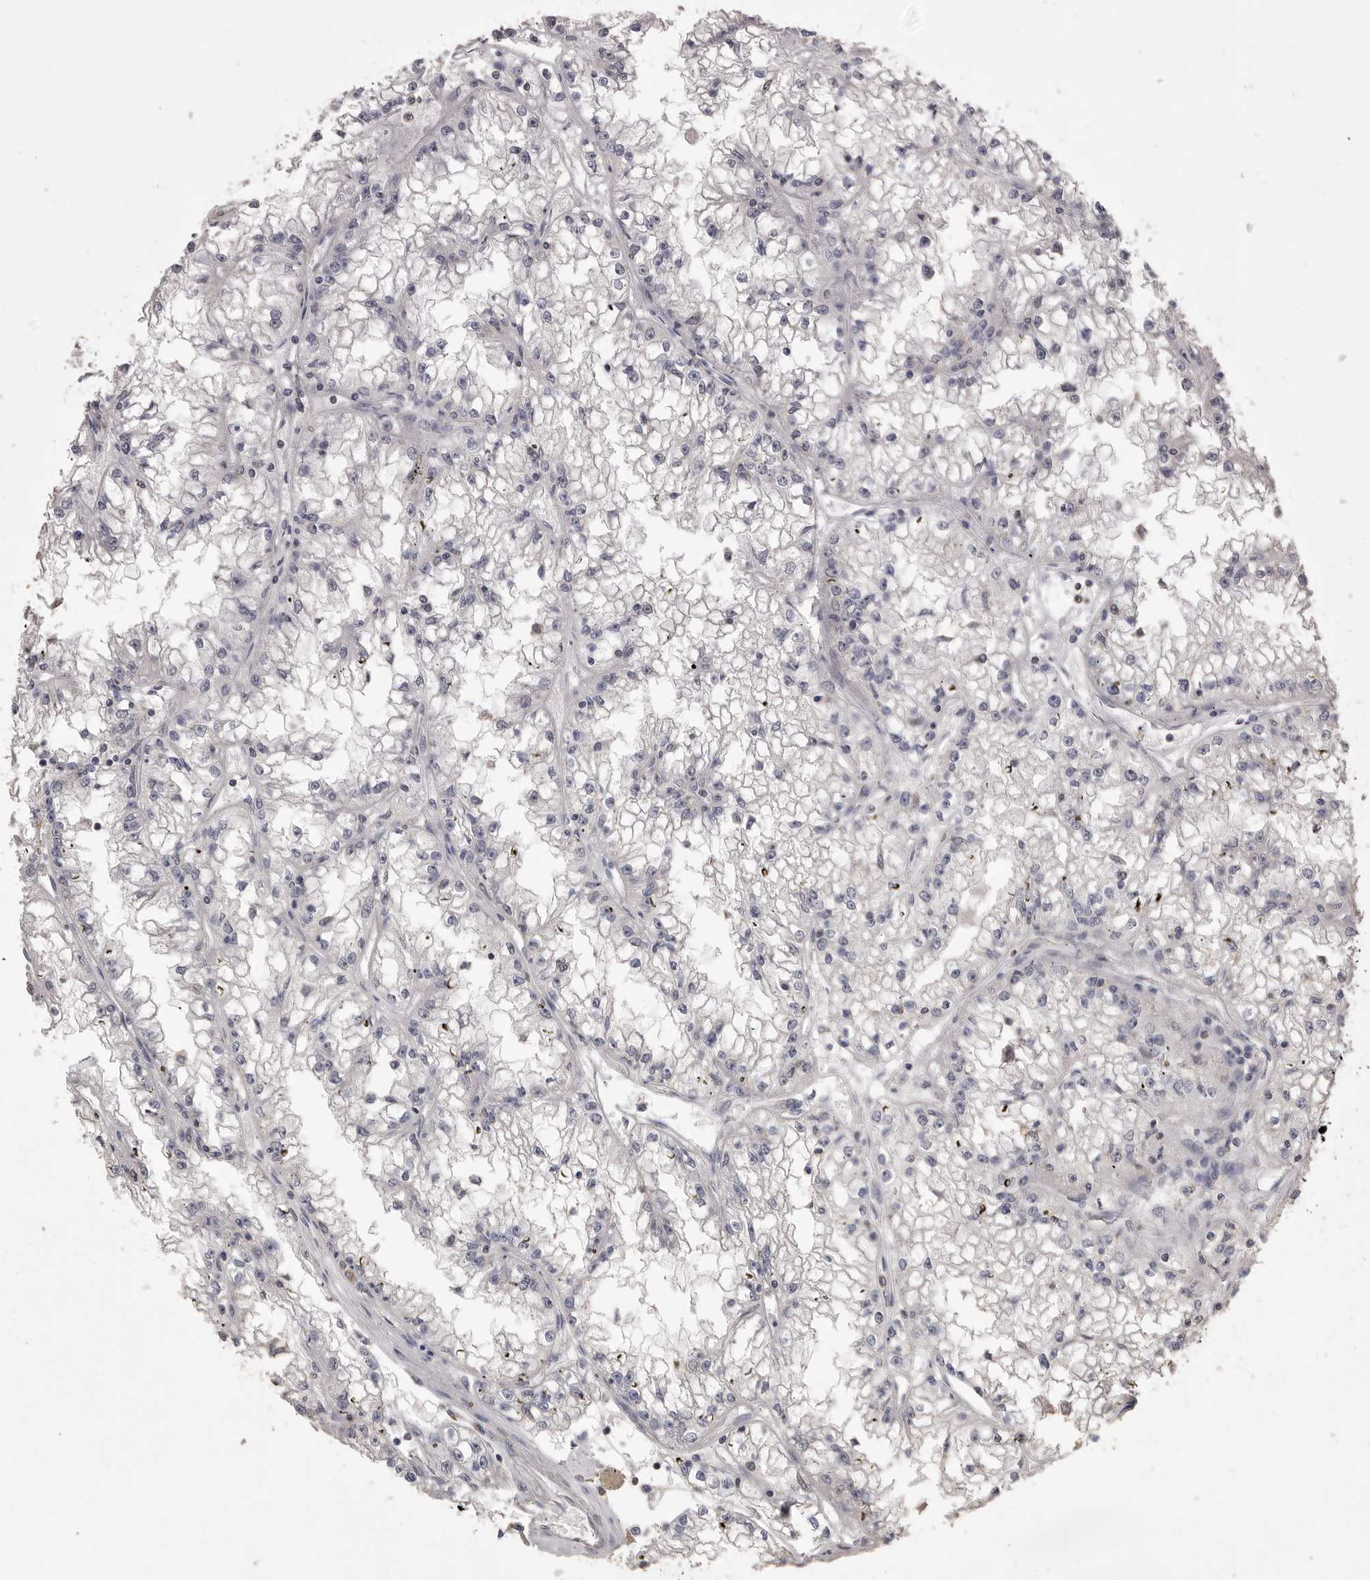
{"staining": {"intensity": "negative", "quantity": "none", "location": "none"}, "tissue": "renal cancer", "cell_type": "Tumor cells", "image_type": "cancer", "snomed": [{"axis": "morphology", "description": "Adenocarcinoma, NOS"}, {"axis": "topography", "description": "Kidney"}], "caption": "Human adenocarcinoma (renal) stained for a protein using immunohistochemistry (IHC) reveals no positivity in tumor cells.", "gene": "MMP7", "patient": {"sex": "male", "age": 56}}